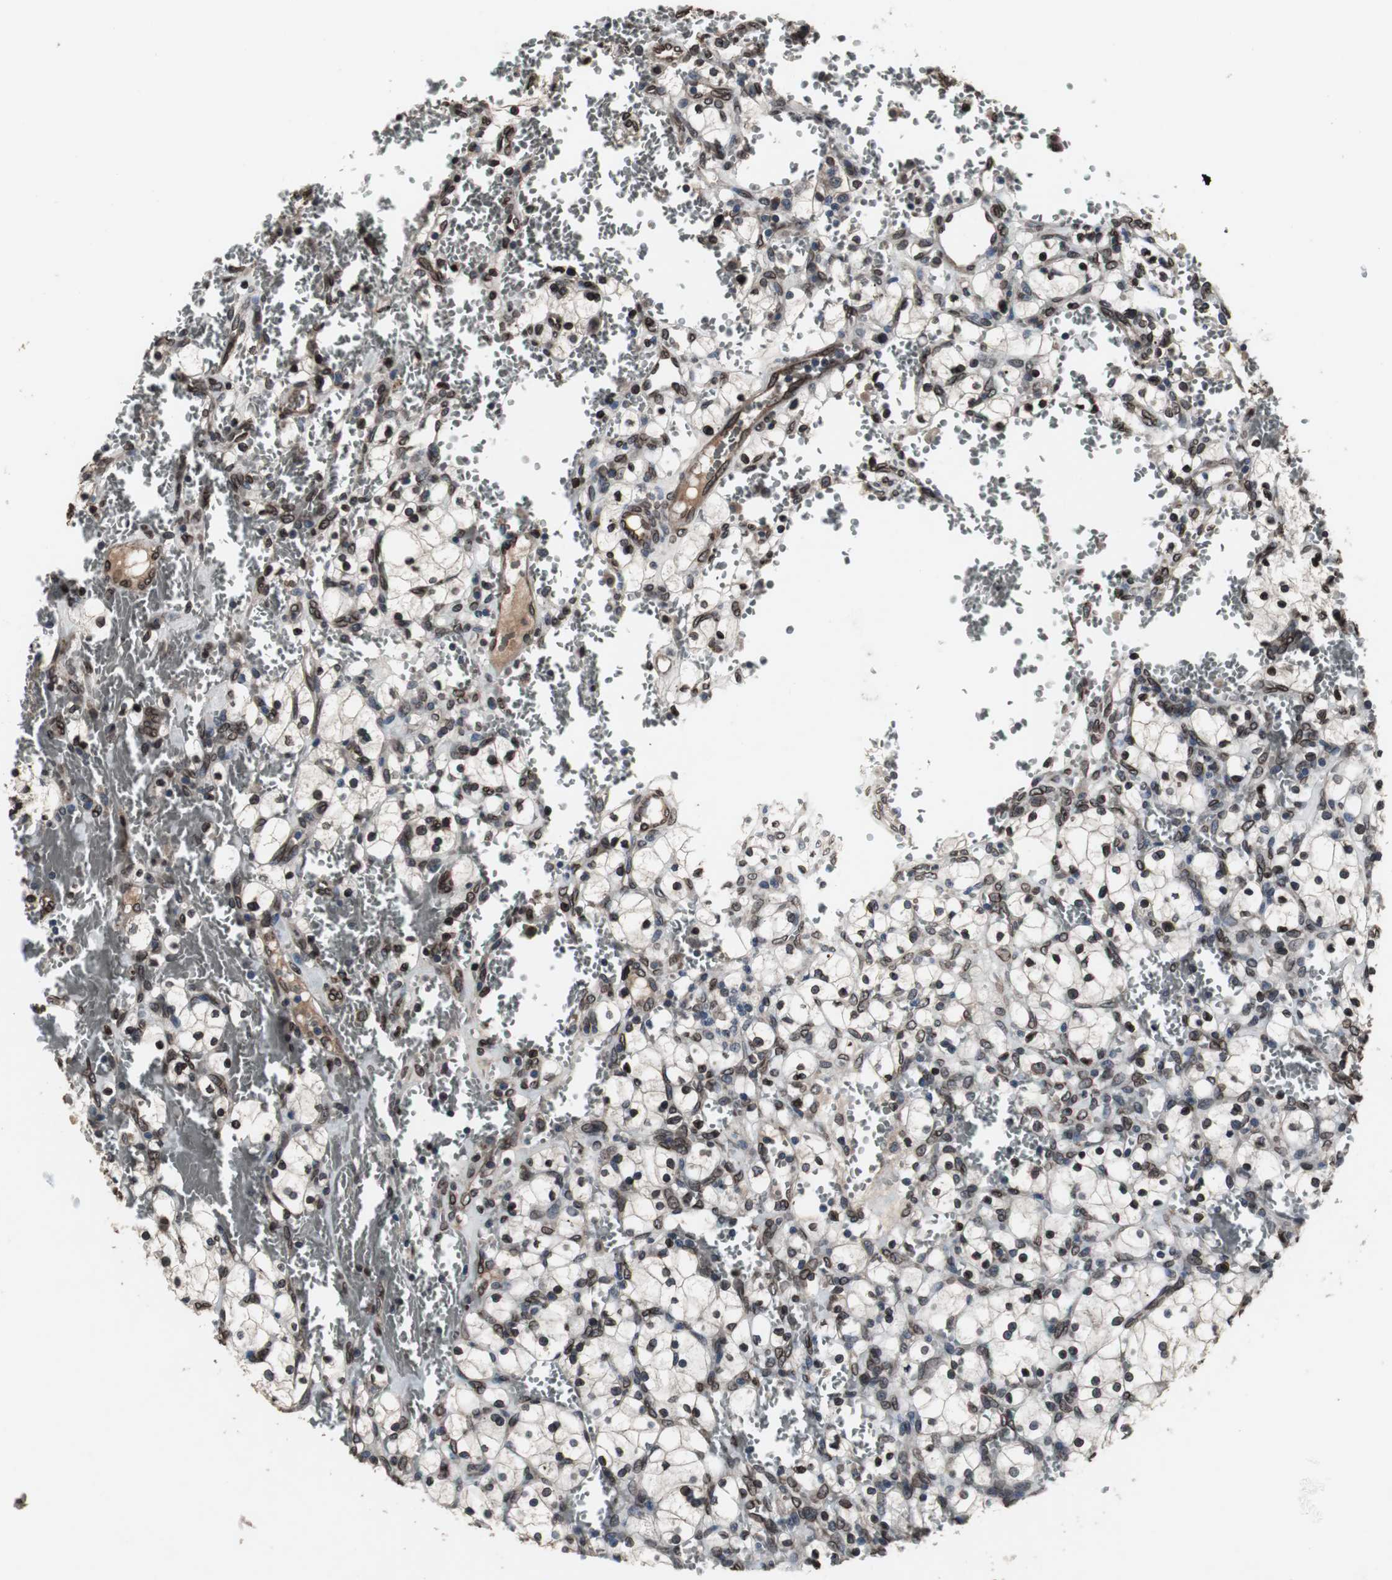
{"staining": {"intensity": "strong", "quantity": ">75%", "location": "cytoplasmic/membranous,nuclear"}, "tissue": "renal cancer", "cell_type": "Tumor cells", "image_type": "cancer", "snomed": [{"axis": "morphology", "description": "Adenocarcinoma, NOS"}, {"axis": "topography", "description": "Kidney"}], "caption": "Approximately >75% of tumor cells in human renal cancer display strong cytoplasmic/membranous and nuclear protein expression as visualized by brown immunohistochemical staining.", "gene": "LMNA", "patient": {"sex": "female", "age": 83}}